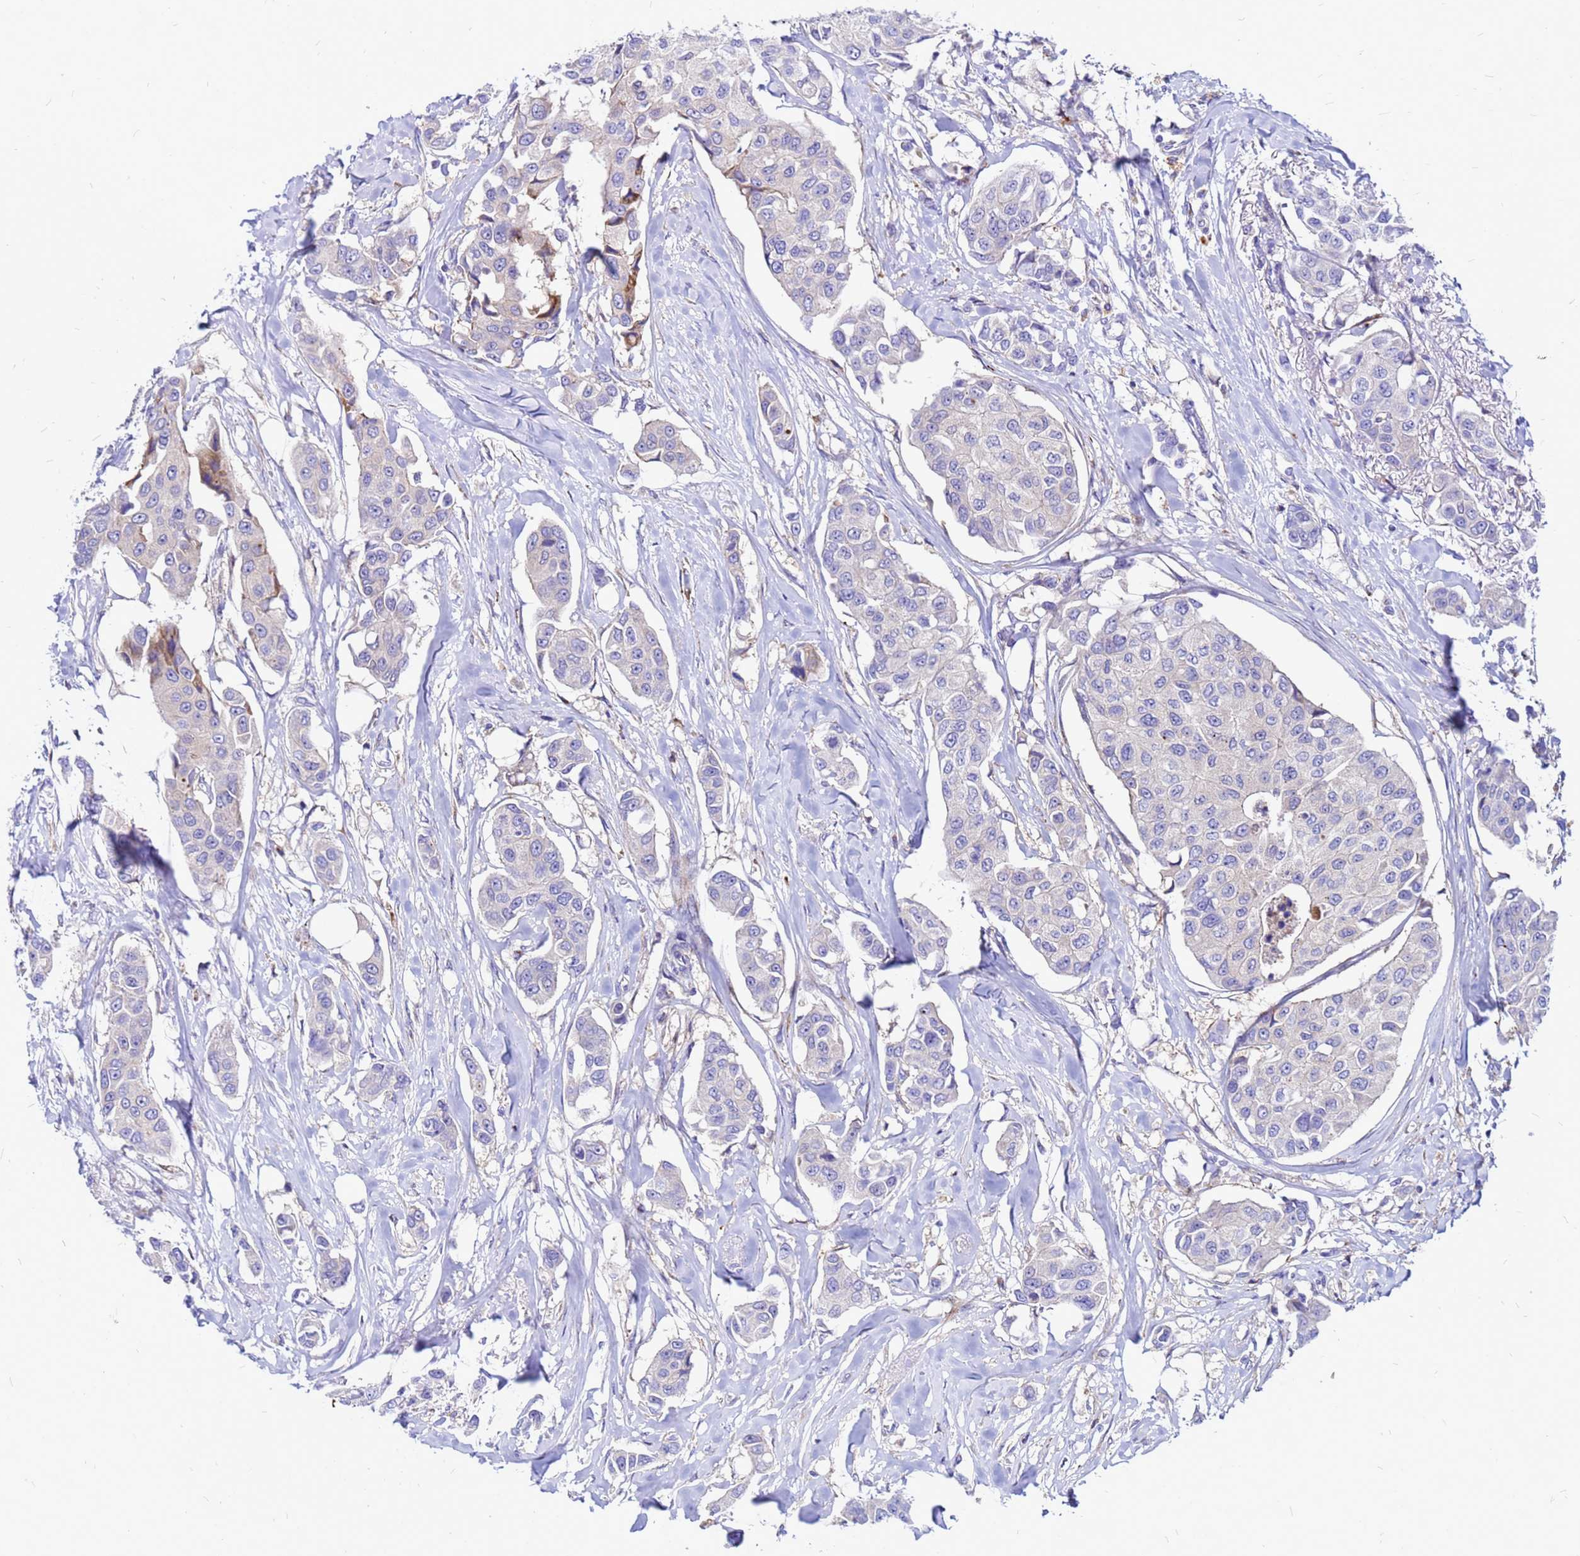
{"staining": {"intensity": "negative", "quantity": "none", "location": "none"}, "tissue": "breast cancer", "cell_type": "Tumor cells", "image_type": "cancer", "snomed": [{"axis": "morphology", "description": "Duct carcinoma"}, {"axis": "topography", "description": "Breast"}], "caption": "Immunohistochemistry micrograph of breast cancer (infiltrating ductal carcinoma) stained for a protein (brown), which reveals no staining in tumor cells. (Immunohistochemistry, brightfield microscopy, high magnification).", "gene": "FHIP1A", "patient": {"sex": "female", "age": 80}}